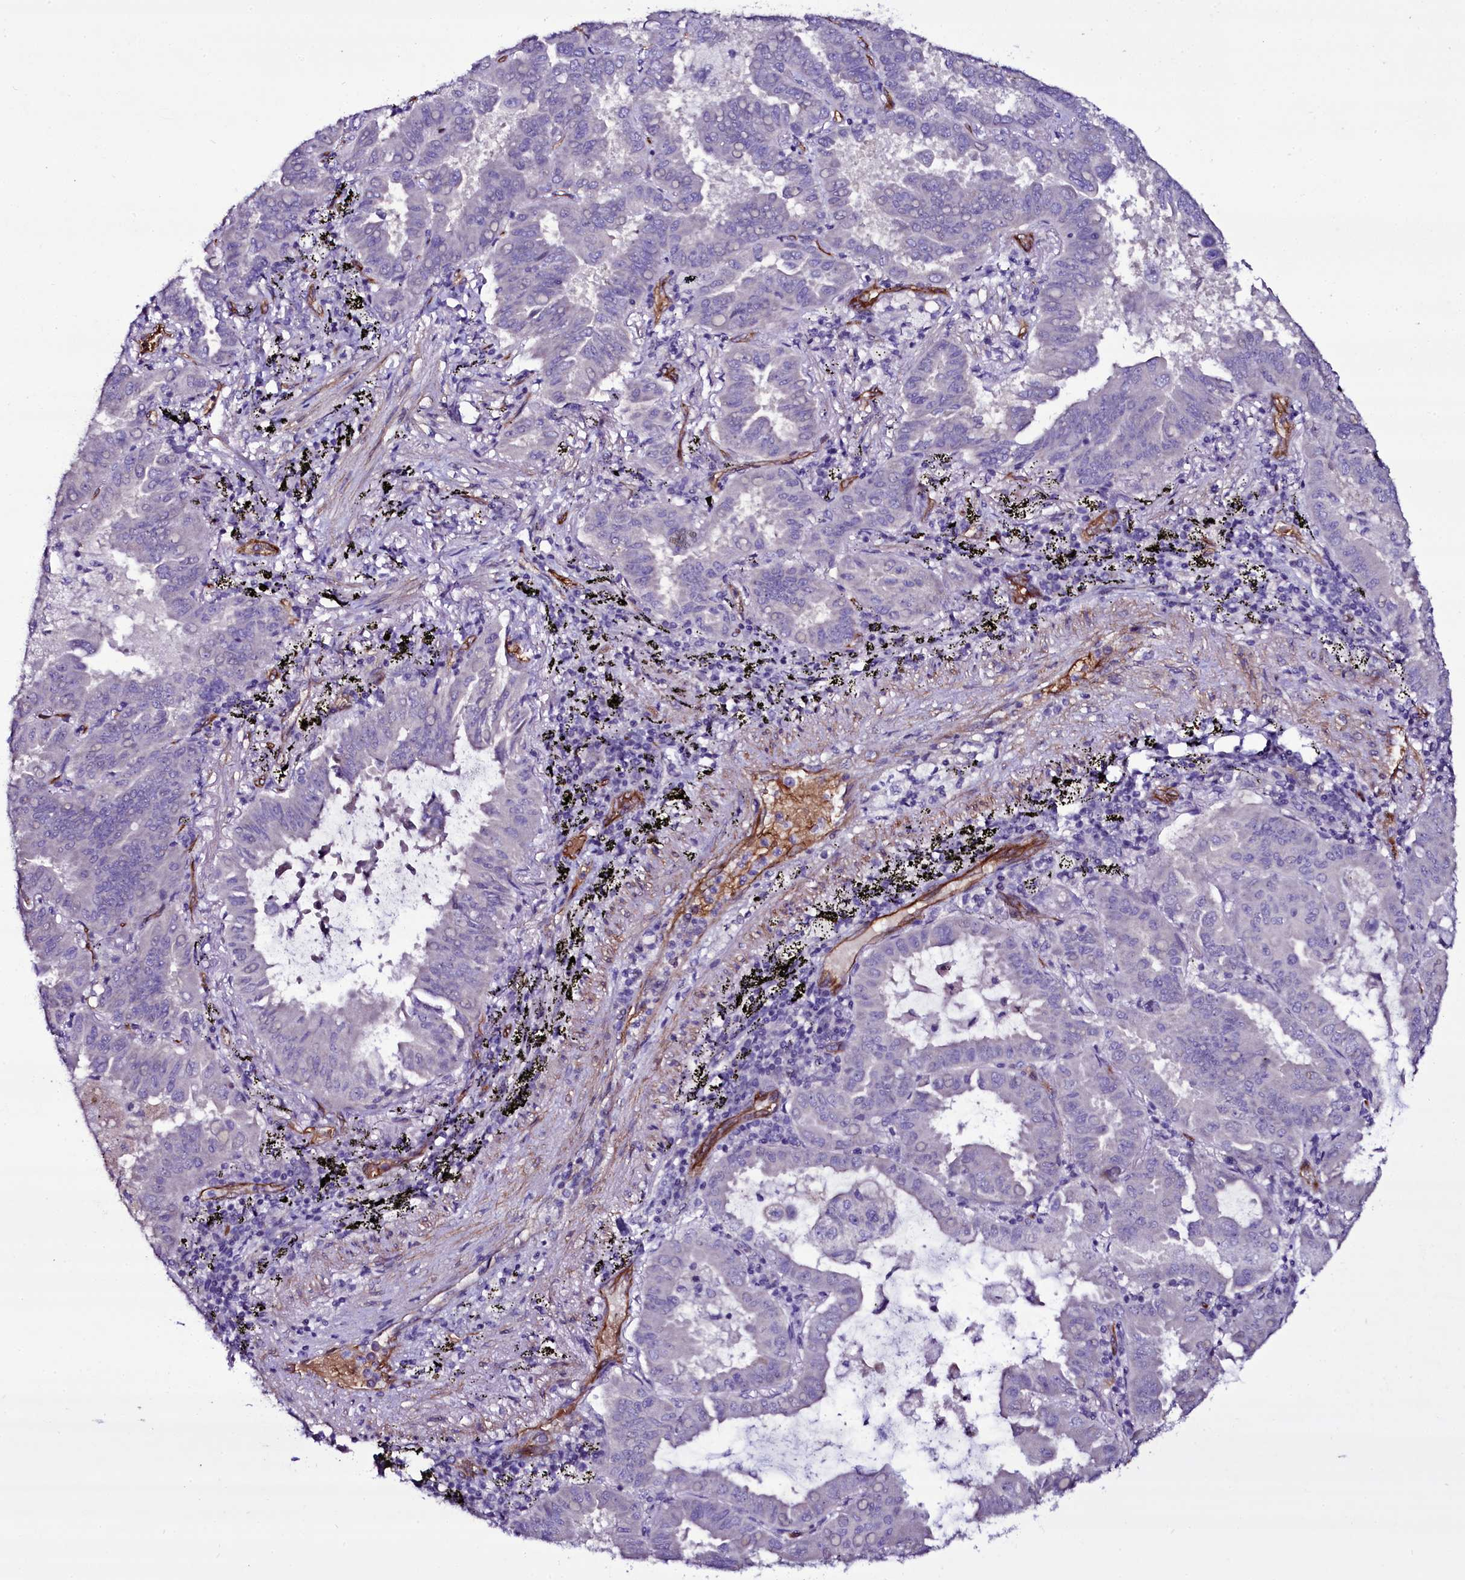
{"staining": {"intensity": "negative", "quantity": "none", "location": "none"}, "tissue": "lung cancer", "cell_type": "Tumor cells", "image_type": "cancer", "snomed": [{"axis": "morphology", "description": "Adenocarcinoma, NOS"}, {"axis": "topography", "description": "Lung"}], "caption": "High magnification brightfield microscopy of lung cancer (adenocarcinoma) stained with DAB (3,3'-diaminobenzidine) (brown) and counterstained with hematoxylin (blue): tumor cells show no significant positivity.", "gene": "MEX3C", "patient": {"sex": "male", "age": 64}}